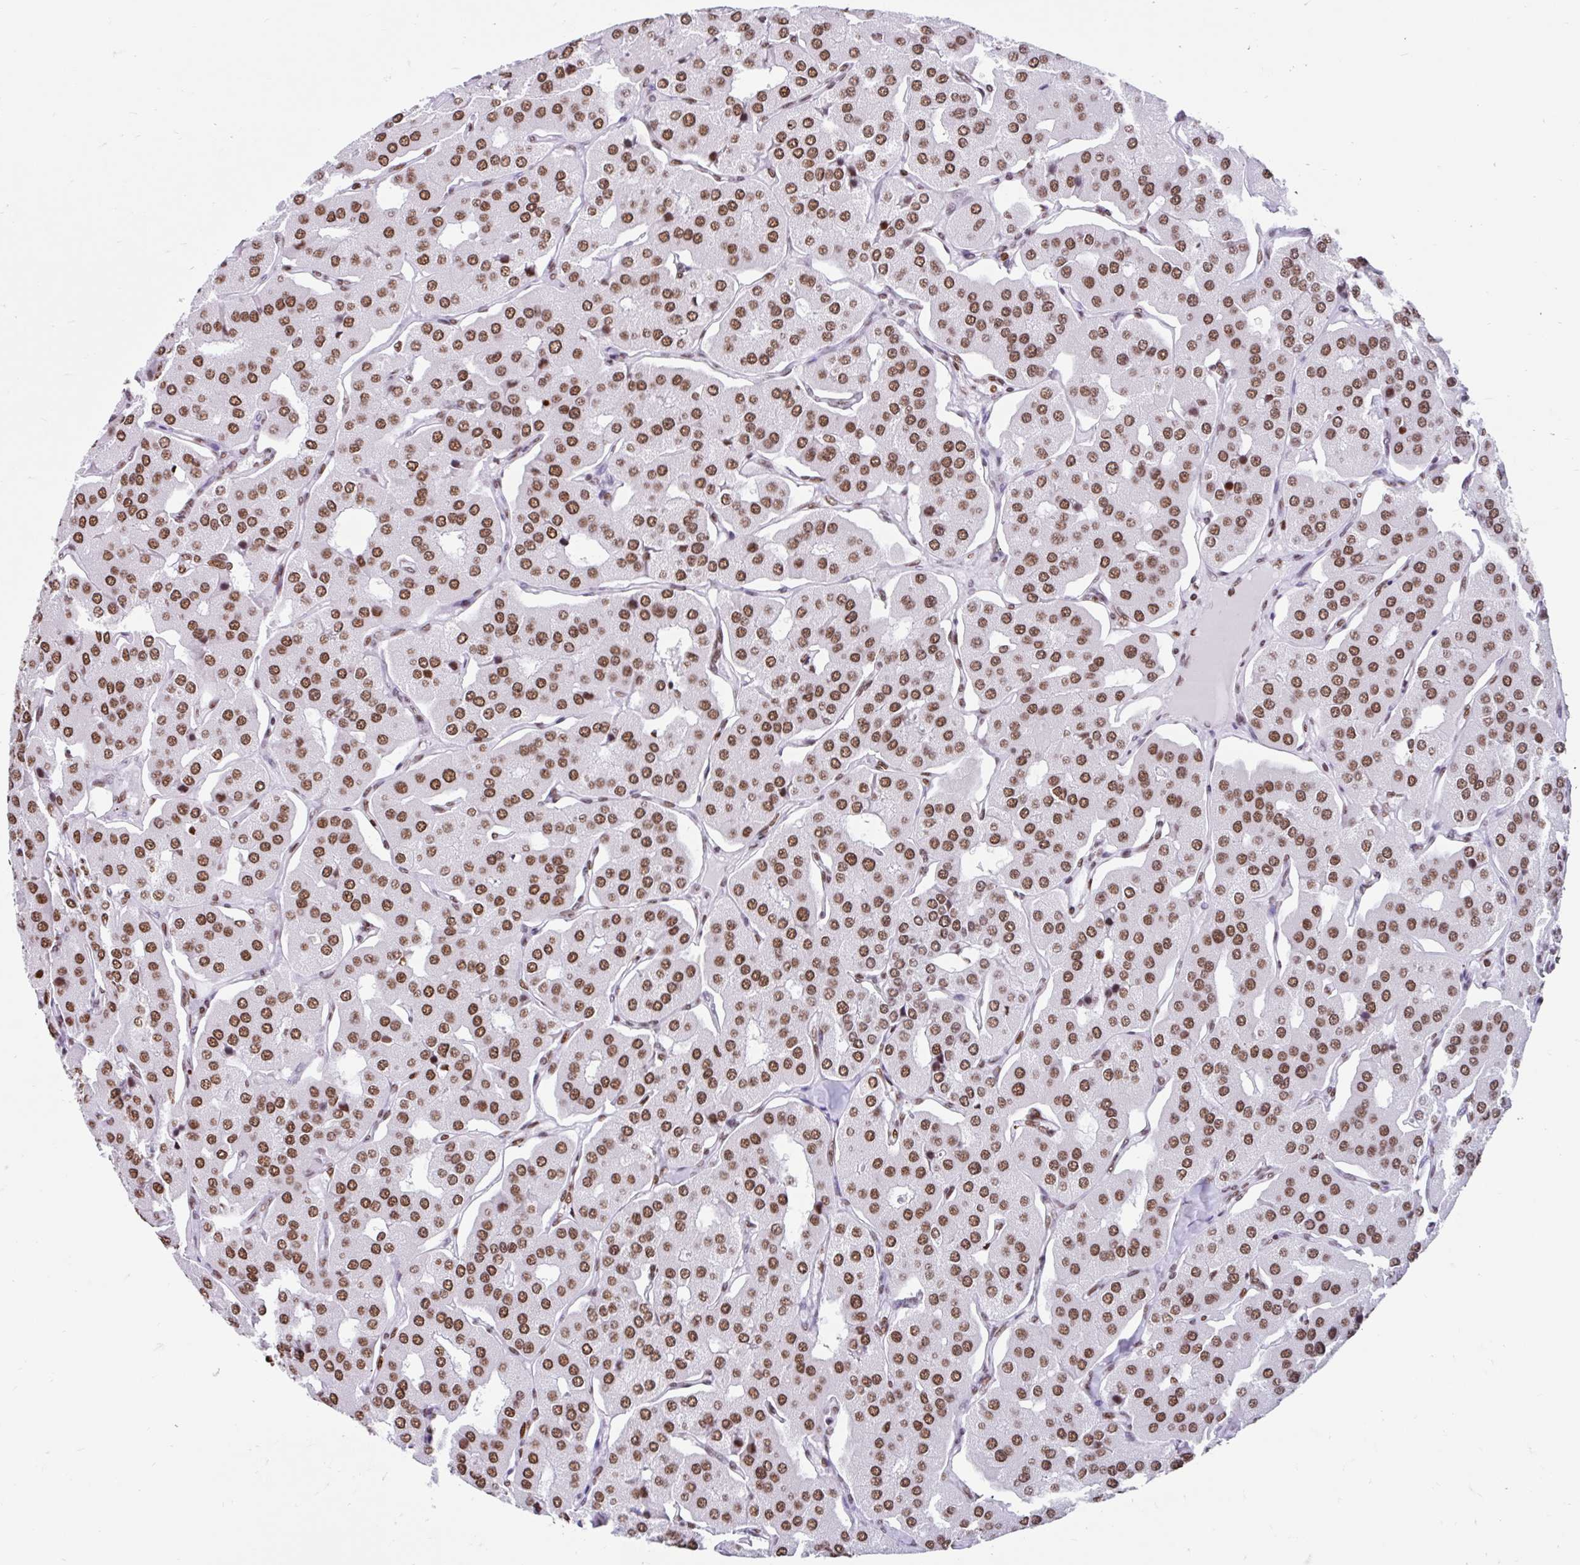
{"staining": {"intensity": "moderate", "quantity": ">75%", "location": "nuclear"}, "tissue": "parathyroid gland", "cell_type": "Glandular cells", "image_type": "normal", "snomed": [{"axis": "morphology", "description": "Normal tissue, NOS"}, {"axis": "morphology", "description": "Adenoma, NOS"}, {"axis": "topography", "description": "Parathyroid gland"}], "caption": "Glandular cells demonstrate medium levels of moderate nuclear positivity in about >75% of cells in unremarkable human parathyroid gland.", "gene": "KHDRBS1", "patient": {"sex": "female", "age": 86}}